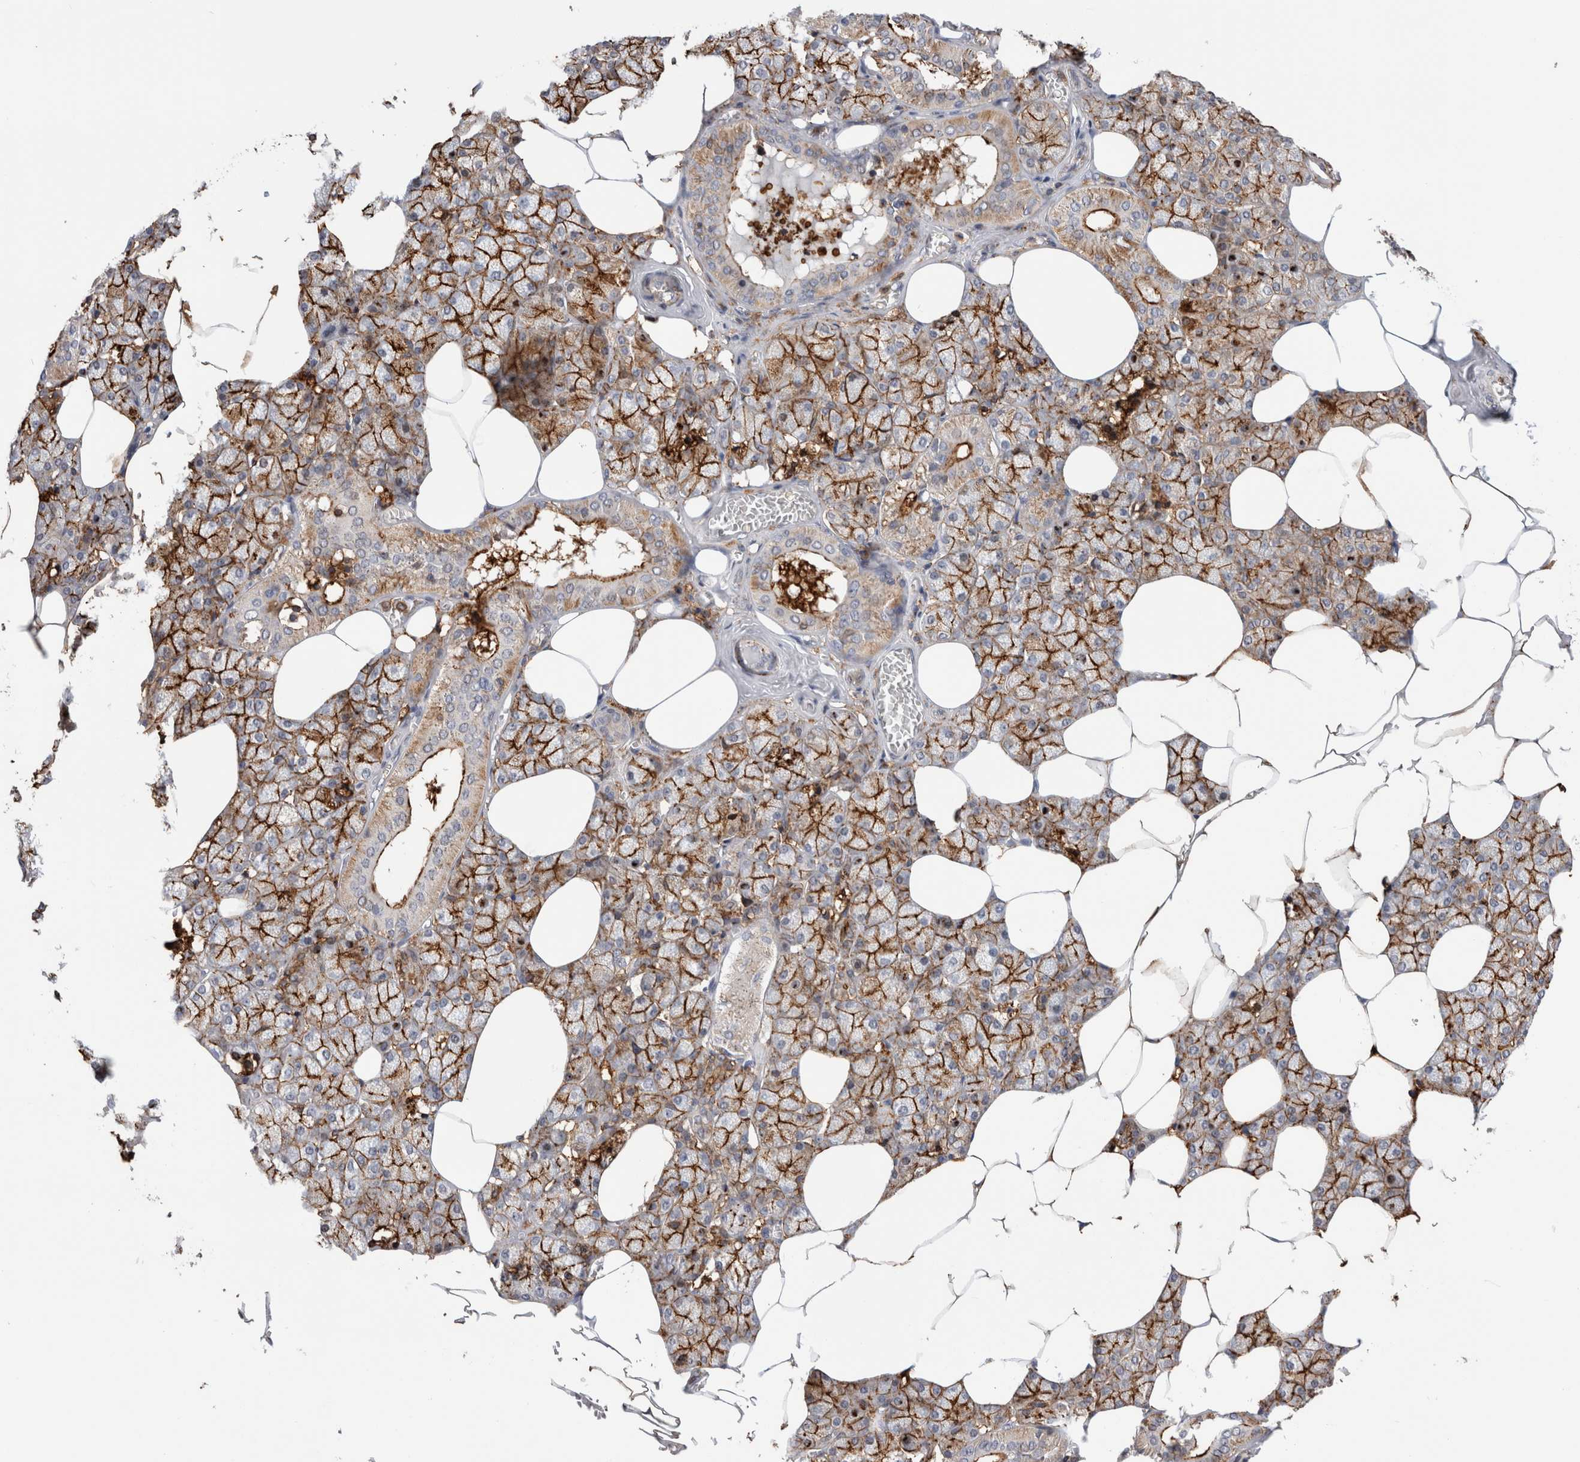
{"staining": {"intensity": "strong", "quantity": ">75%", "location": "cytoplasmic/membranous"}, "tissue": "salivary gland", "cell_type": "Glandular cells", "image_type": "normal", "snomed": [{"axis": "morphology", "description": "Normal tissue, NOS"}, {"axis": "topography", "description": "Salivary gland"}], "caption": "The image shows a brown stain indicating the presence of a protein in the cytoplasmic/membranous of glandular cells in salivary gland. Immunohistochemistry stains the protein in brown and the nuclei are stained blue.", "gene": "CCDC88B", "patient": {"sex": "male", "age": 62}}